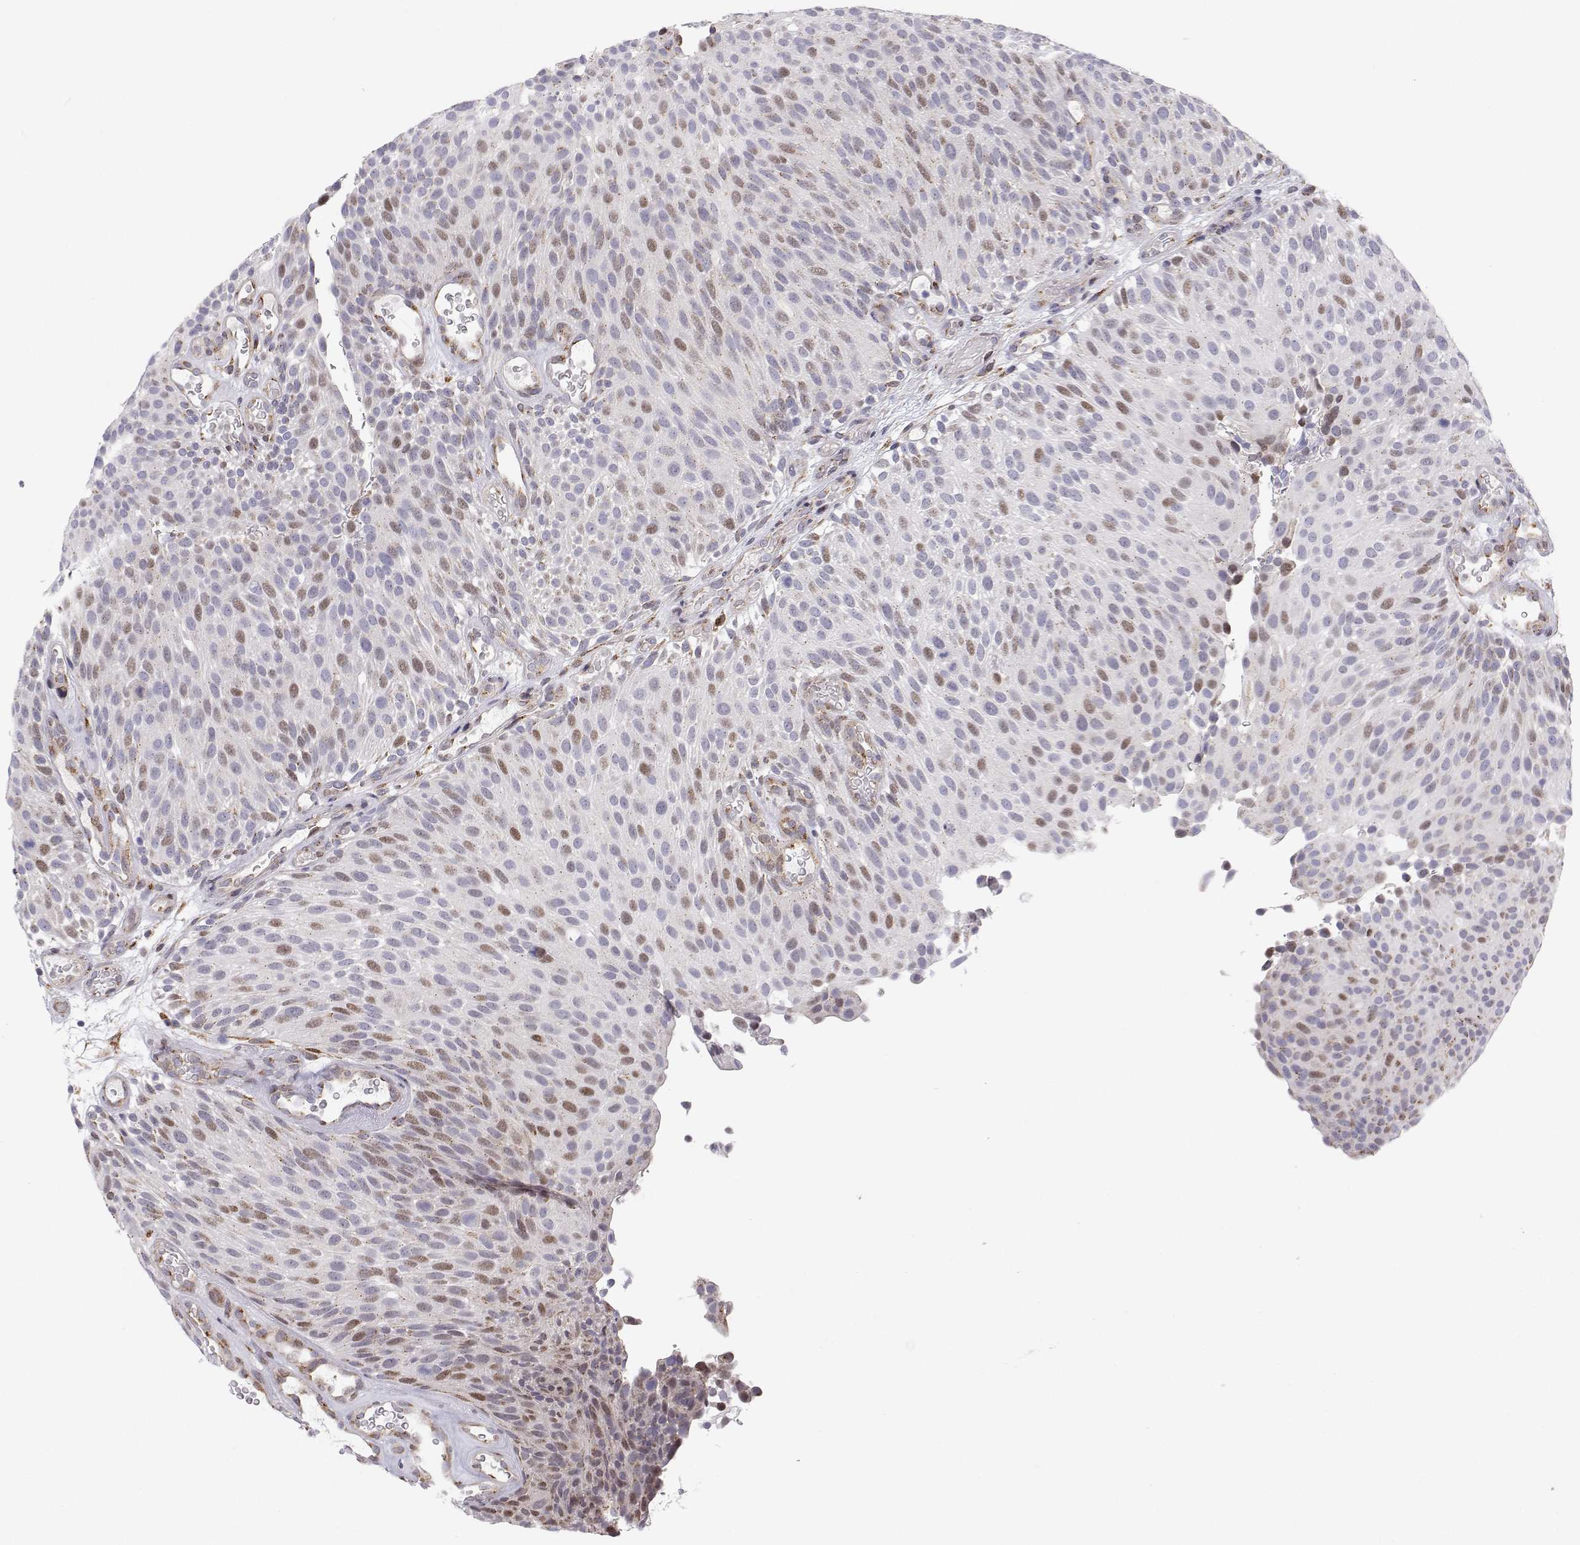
{"staining": {"intensity": "moderate", "quantity": "<25%", "location": "nuclear"}, "tissue": "urothelial cancer", "cell_type": "Tumor cells", "image_type": "cancer", "snomed": [{"axis": "morphology", "description": "Urothelial carcinoma, Low grade"}, {"axis": "topography", "description": "Urinary bladder"}], "caption": "The immunohistochemical stain labels moderate nuclear staining in tumor cells of urothelial cancer tissue.", "gene": "STARD13", "patient": {"sex": "male", "age": 78}}